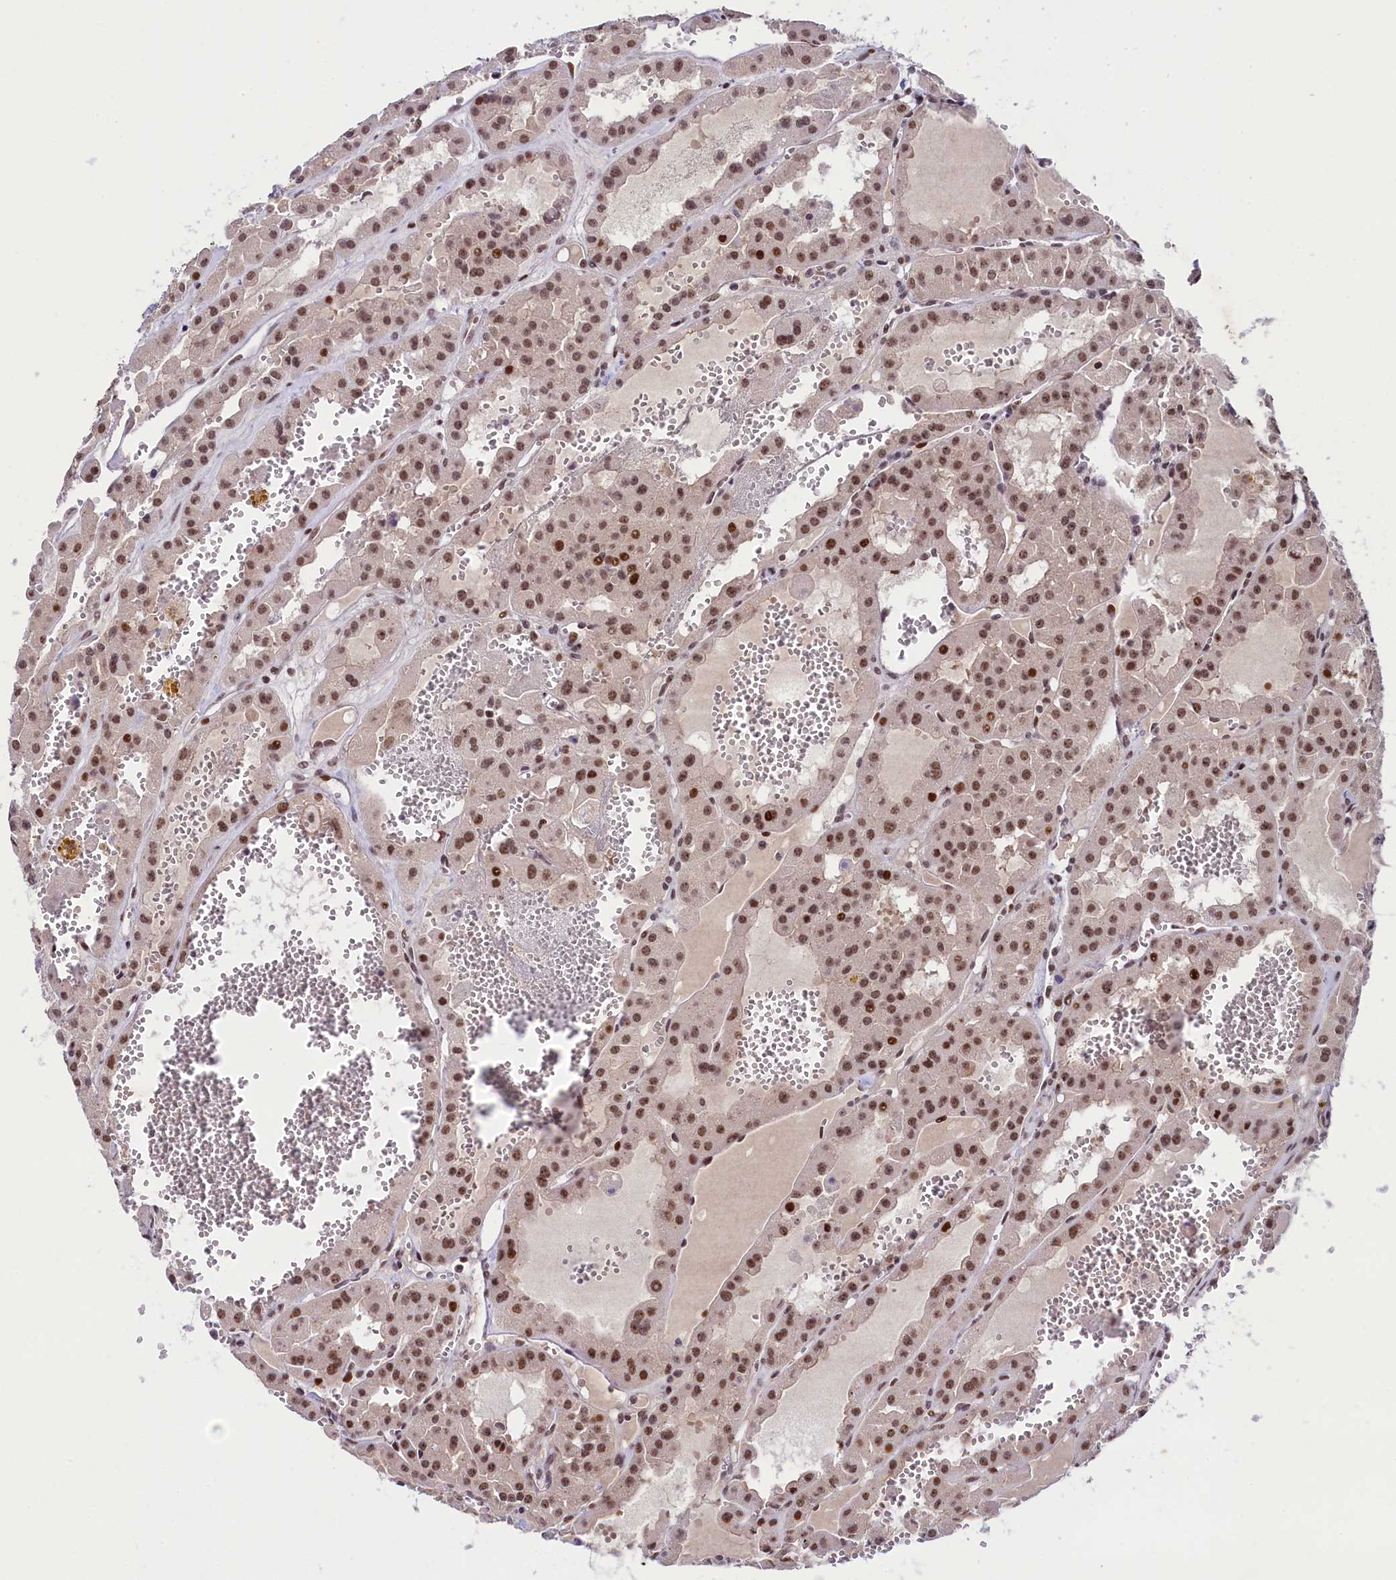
{"staining": {"intensity": "moderate", "quantity": ">75%", "location": "nuclear"}, "tissue": "renal cancer", "cell_type": "Tumor cells", "image_type": "cancer", "snomed": [{"axis": "morphology", "description": "Carcinoma, NOS"}, {"axis": "topography", "description": "Kidney"}], "caption": "IHC photomicrograph of human renal carcinoma stained for a protein (brown), which demonstrates medium levels of moderate nuclear positivity in approximately >75% of tumor cells.", "gene": "ANKS3", "patient": {"sex": "female", "age": 75}}